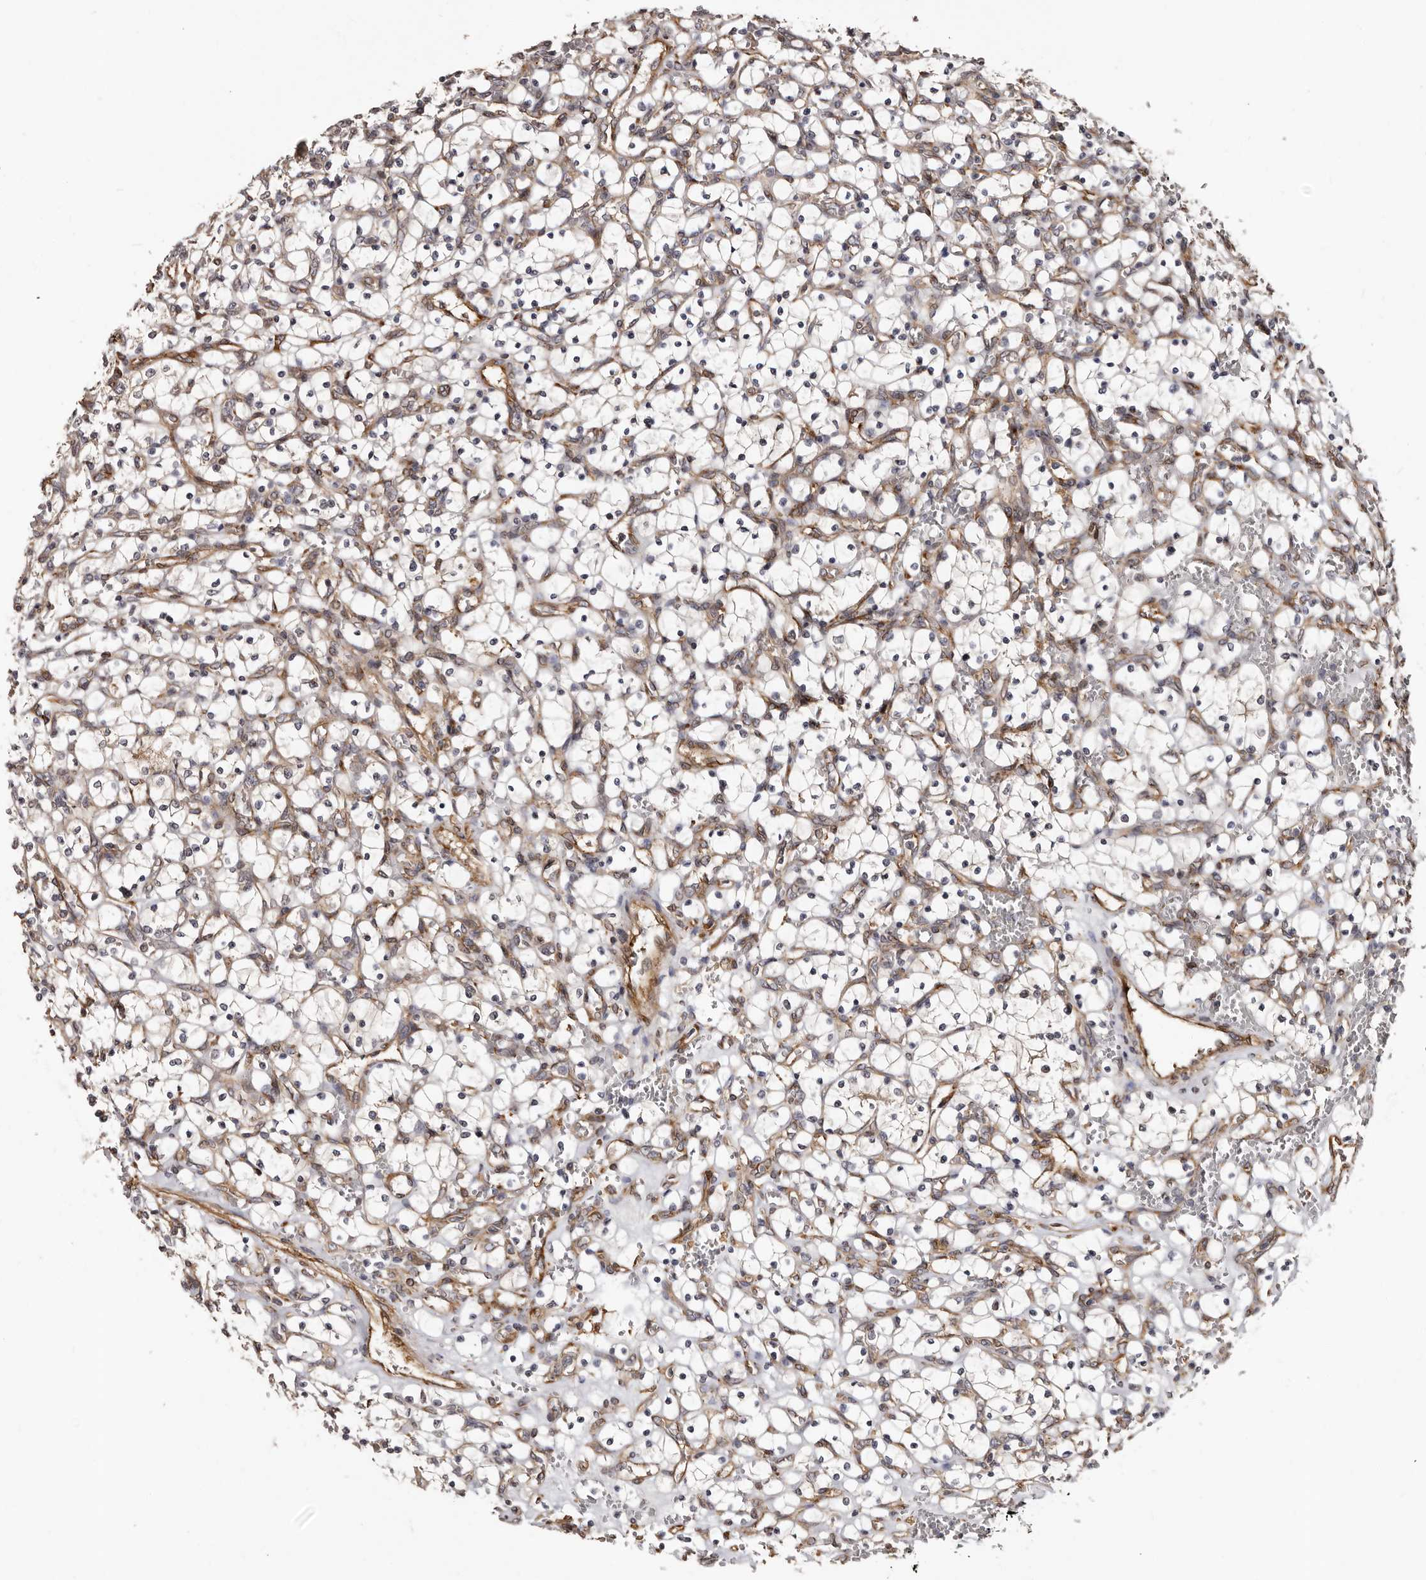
{"staining": {"intensity": "negative", "quantity": "none", "location": "none"}, "tissue": "renal cancer", "cell_type": "Tumor cells", "image_type": "cancer", "snomed": [{"axis": "morphology", "description": "Adenocarcinoma, NOS"}, {"axis": "topography", "description": "Kidney"}], "caption": "DAB immunohistochemical staining of human renal adenocarcinoma displays no significant staining in tumor cells.", "gene": "TBC1D22B", "patient": {"sex": "female", "age": 69}}